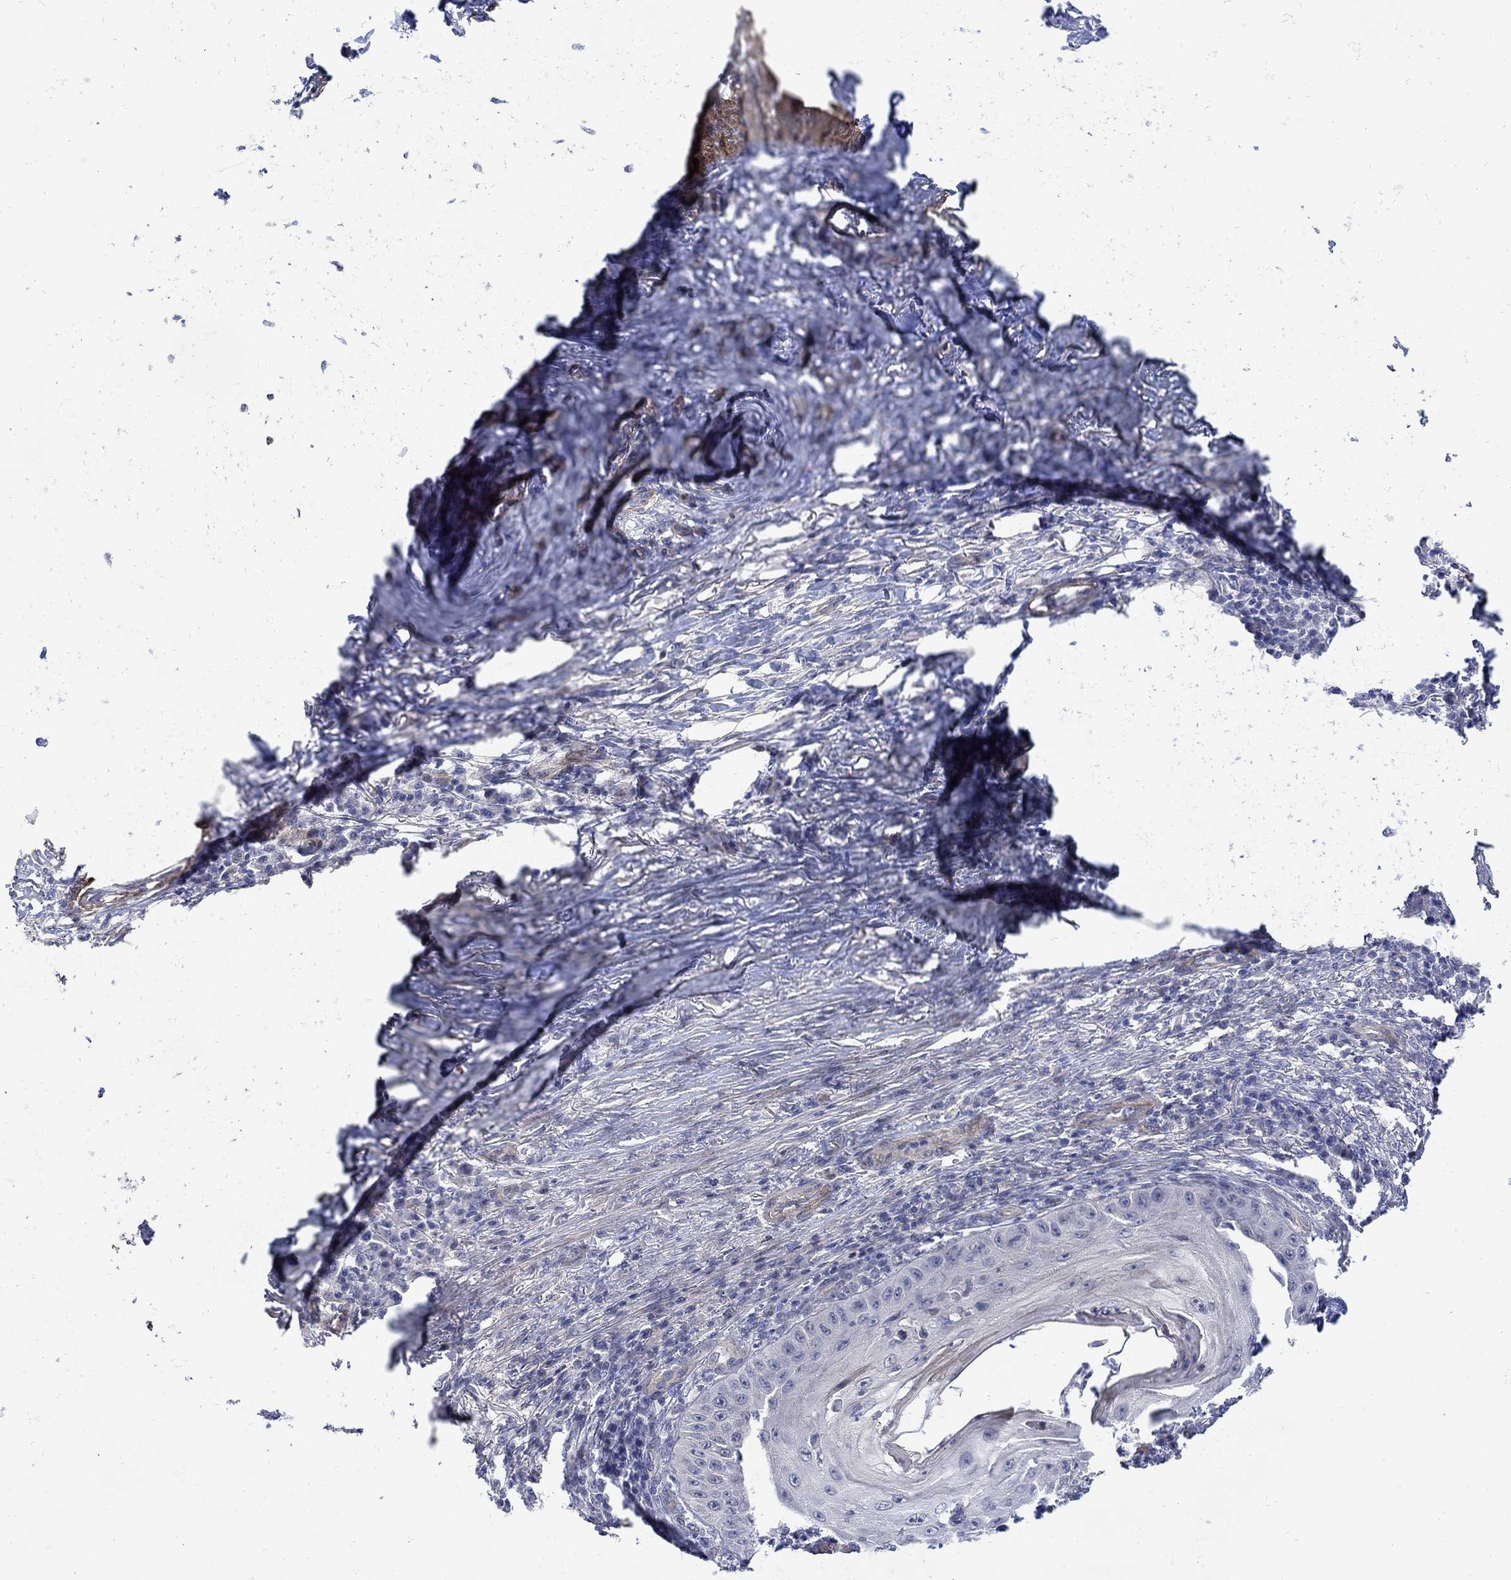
{"staining": {"intensity": "negative", "quantity": "none", "location": "none"}, "tissue": "skin cancer", "cell_type": "Tumor cells", "image_type": "cancer", "snomed": [{"axis": "morphology", "description": "Squamous cell carcinoma, NOS"}, {"axis": "topography", "description": "Skin"}], "caption": "Photomicrograph shows no significant protein positivity in tumor cells of squamous cell carcinoma (skin). (DAB (3,3'-diaminobenzidine) IHC, high magnification).", "gene": "SCN7A", "patient": {"sex": "male", "age": 70}}